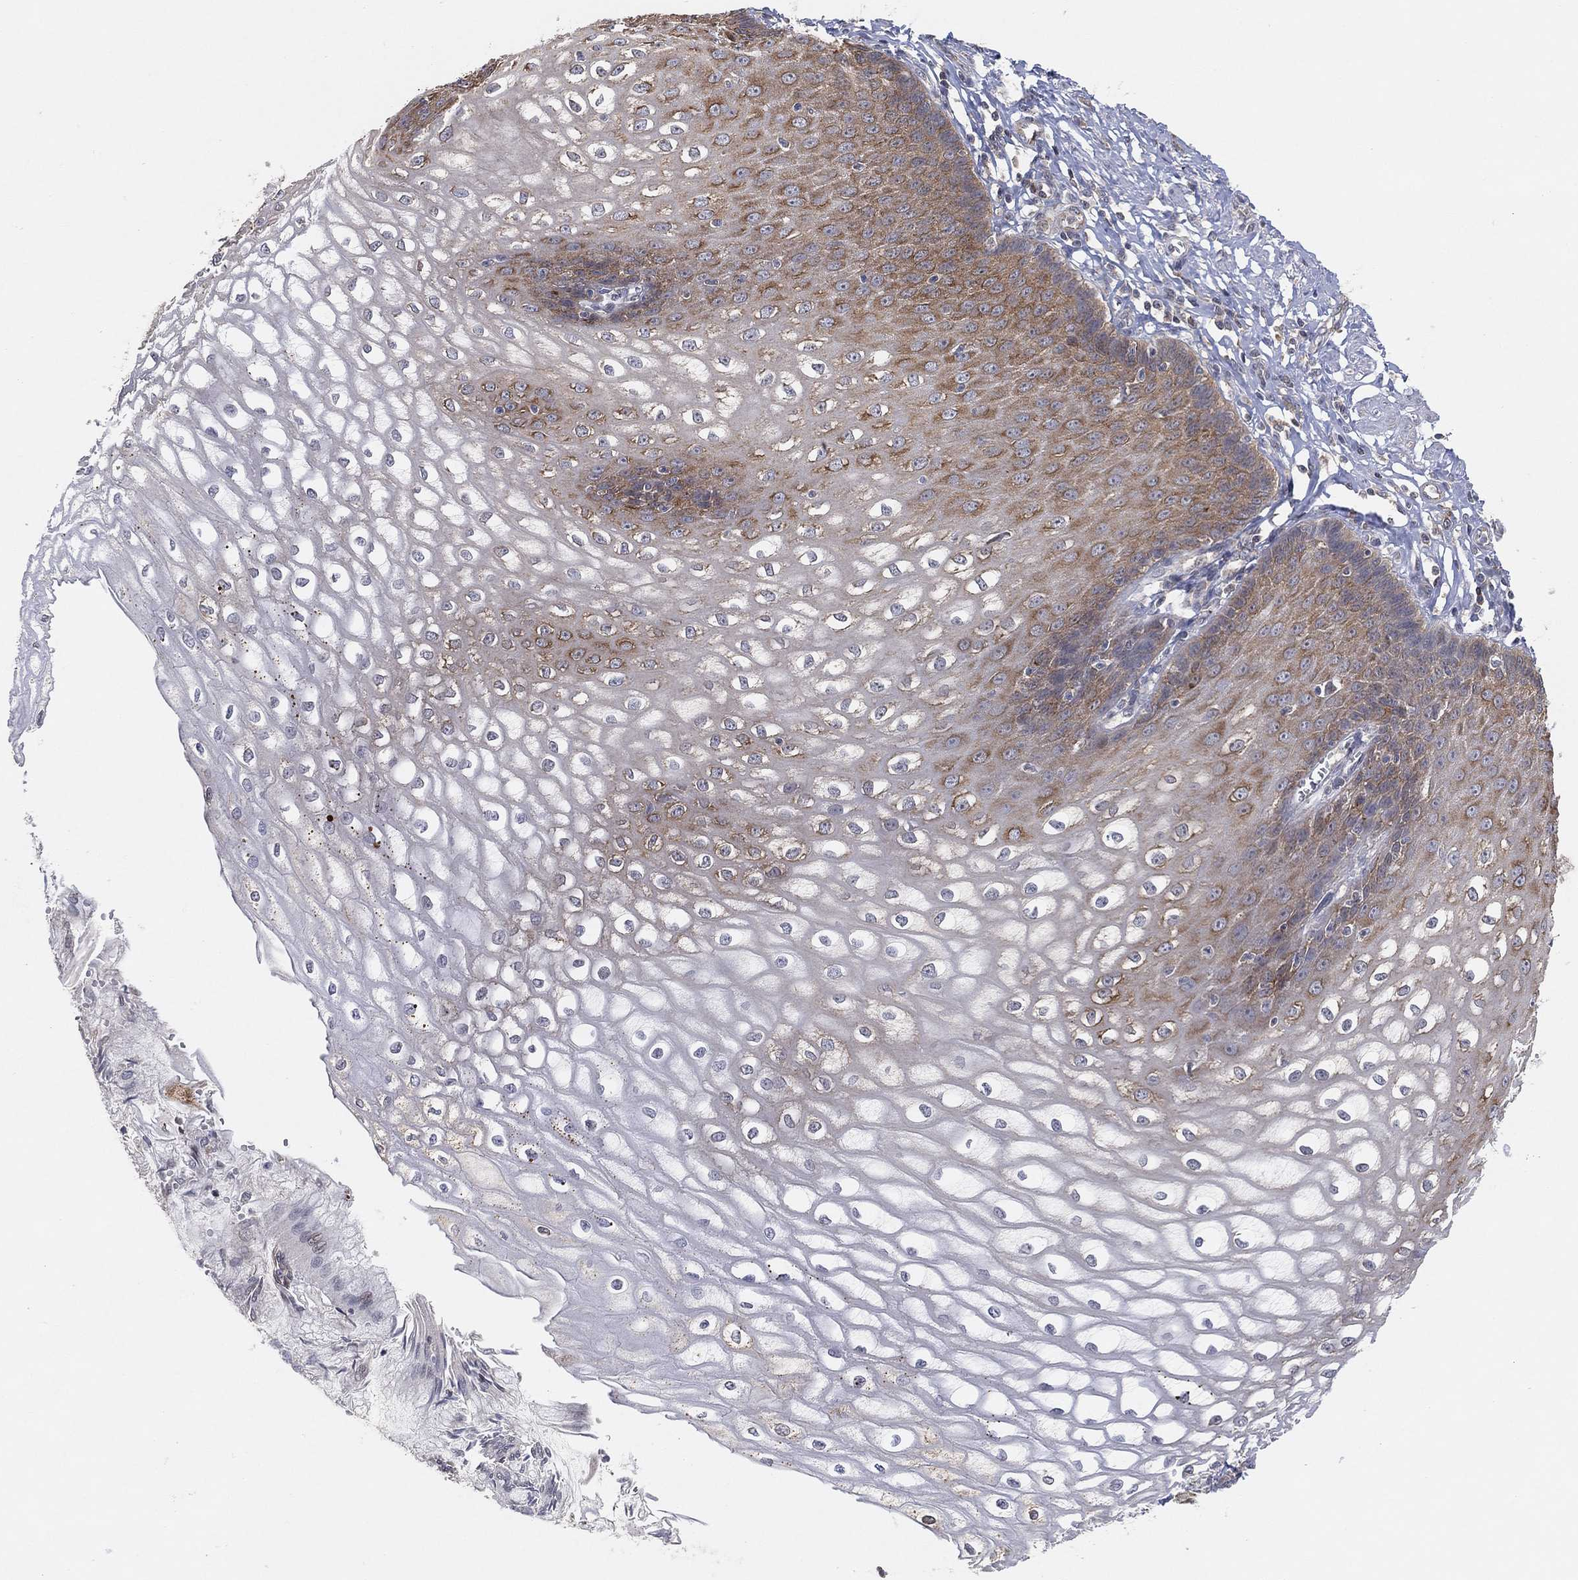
{"staining": {"intensity": "moderate", "quantity": "<25%", "location": "cytoplasmic/membranous"}, "tissue": "esophagus", "cell_type": "Squamous epithelial cells", "image_type": "normal", "snomed": [{"axis": "morphology", "description": "Normal tissue, NOS"}, {"axis": "topography", "description": "Esophagus"}], "caption": "Immunohistochemical staining of unremarkable esophagus reveals <25% levels of moderate cytoplasmic/membranous protein staining in approximately <25% of squamous epithelial cells. Nuclei are stained in blue.", "gene": "TMTC4", "patient": {"sex": "male", "age": 58}}